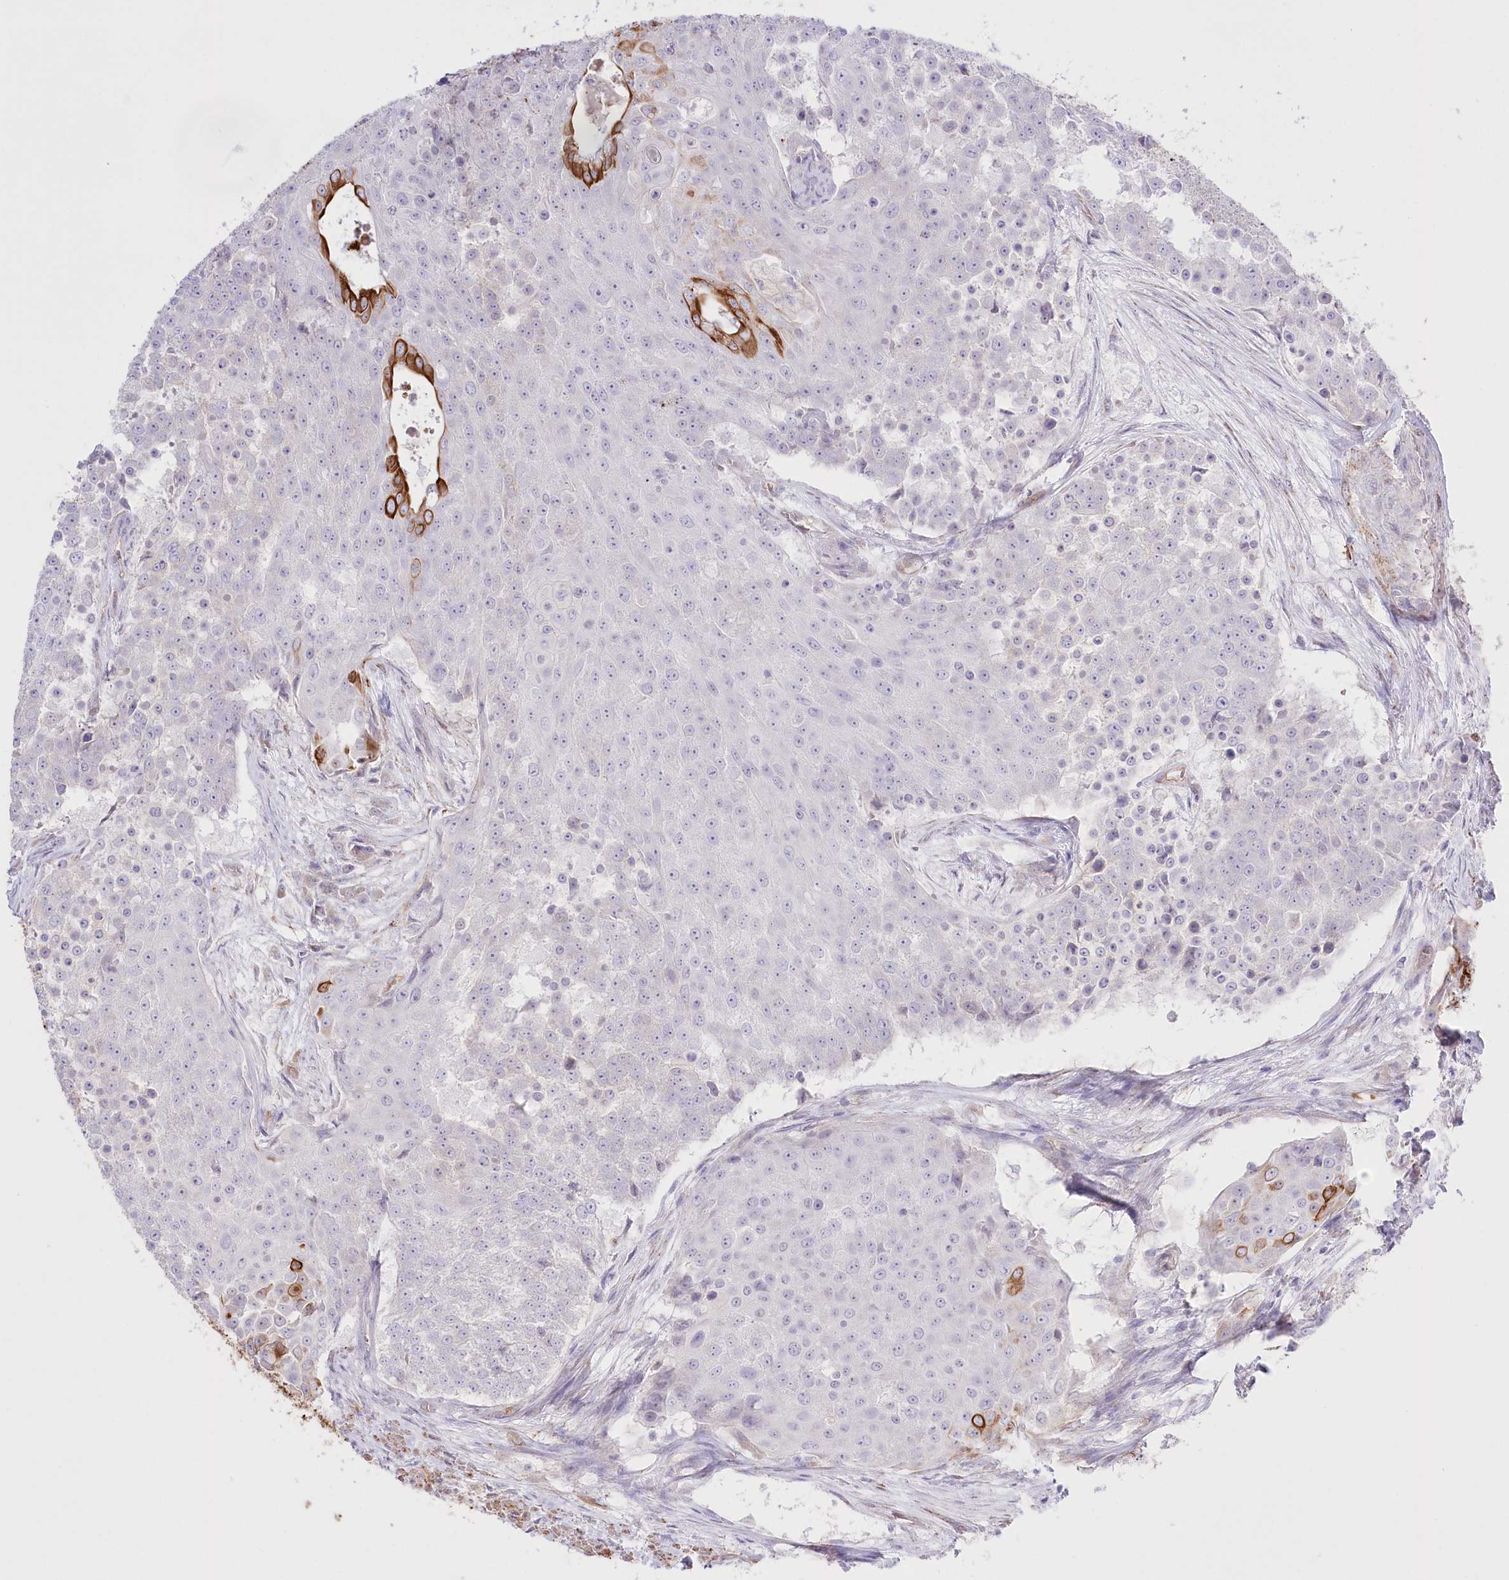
{"staining": {"intensity": "negative", "quantity": "none", "location": "none"}, "tissue": "urothelial cancer", "cell_type": "Tumor cells", "image_type": "cancer", "snomed": [{"axis": "morphology", "description": "Urothelial carcinoma, High grade"}, {"axis": "topography", "description": "Urinary bladder"}], "caption": "Protein analysis of urothelial cancer exhibits no significant positivity in tumor cells.", "gene": "SLC39A10", "patient": {"sex": "female", "age": 63}}